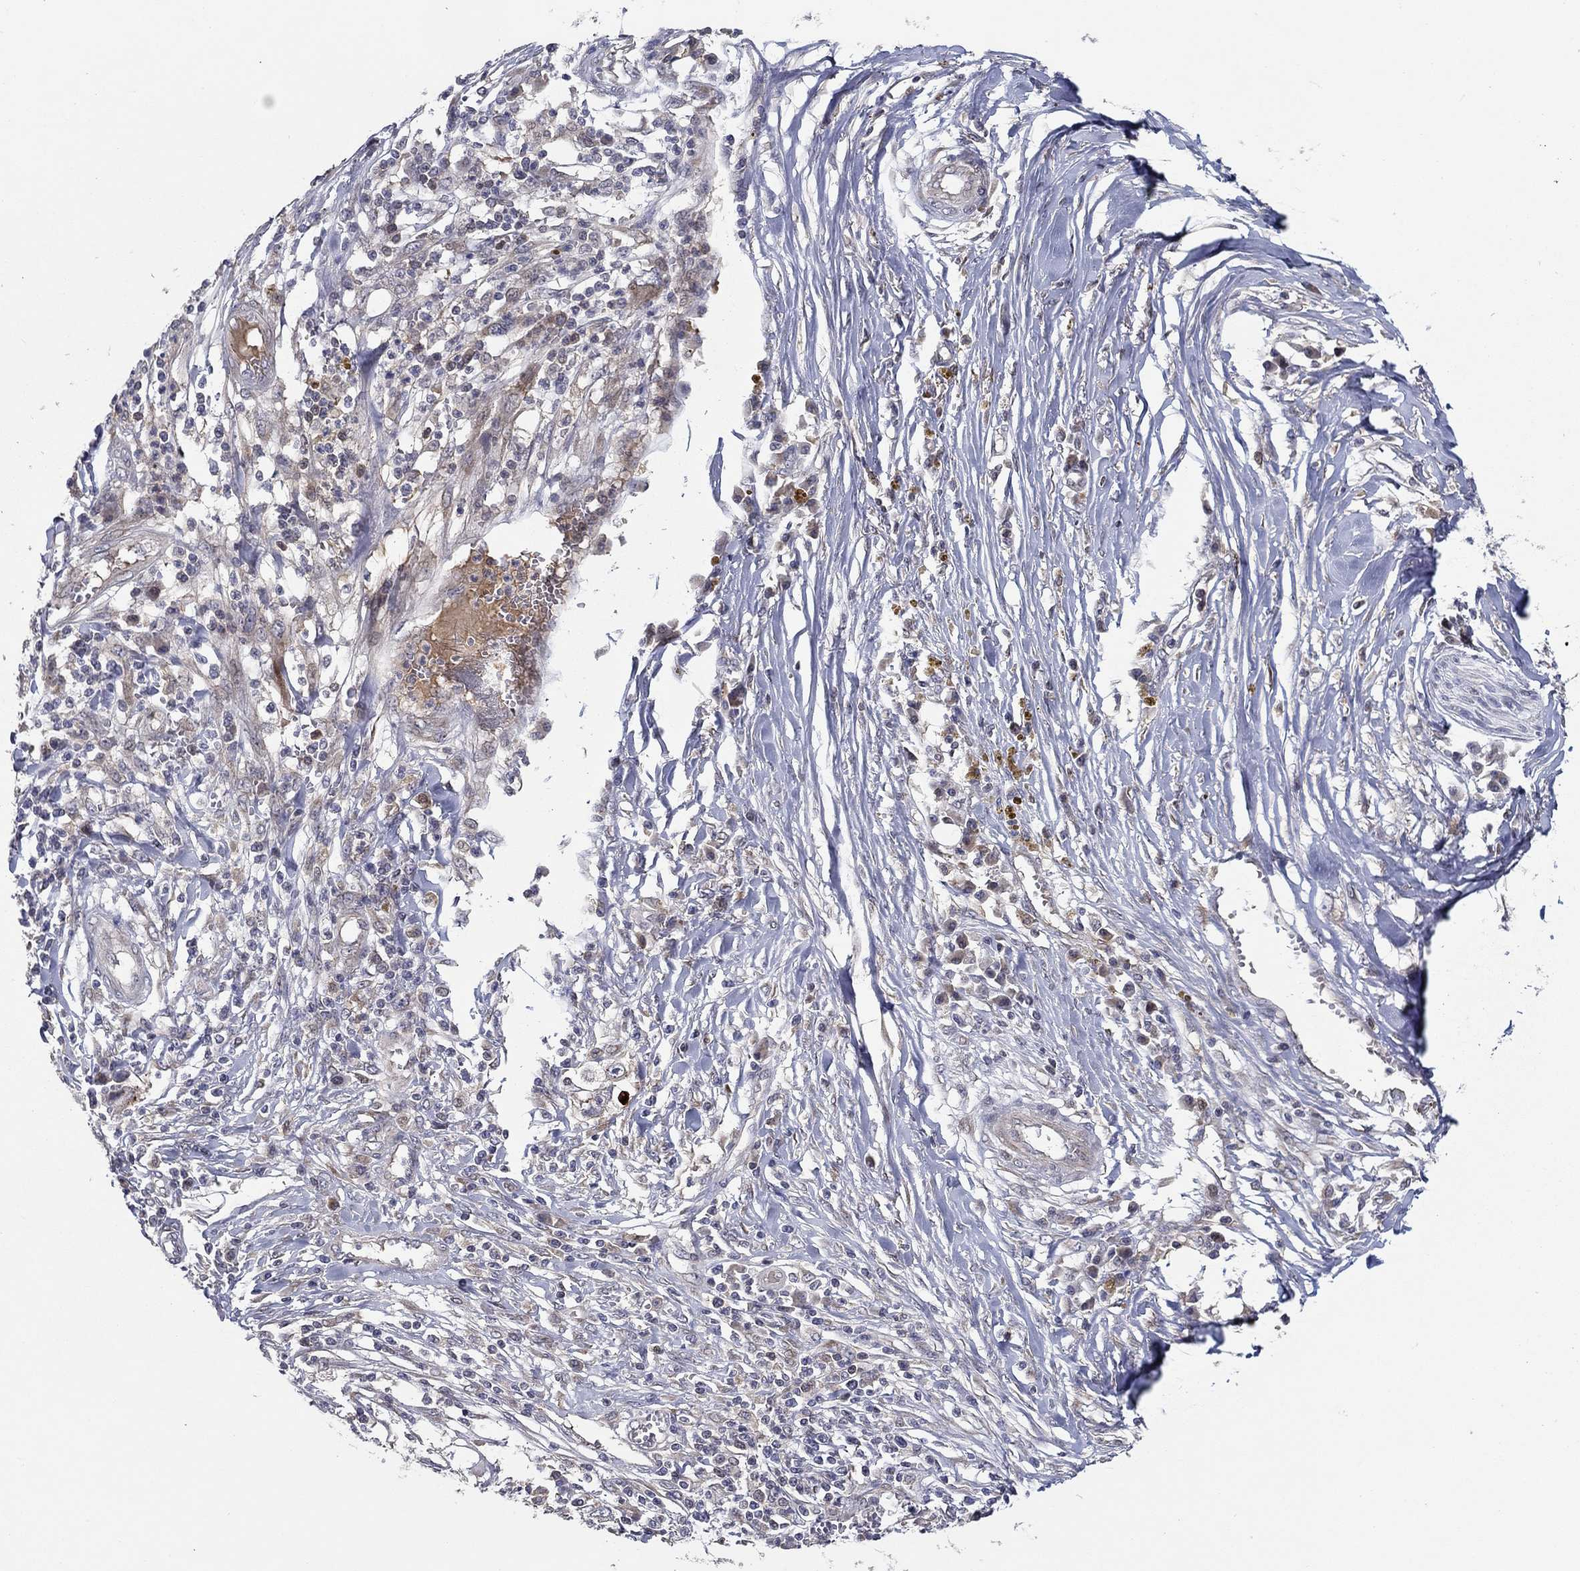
{"staining": {"intensity": "negative", "quantity": "none", "location": "none"}, "tissue": "skin cancer", "cell_type": "Tumor cells", "image_type": "cancer", "snomed": [{"axis": "morphology", "description": "Squamous cell carcinoma, NOS"}, {"axis": "topography", "description": "Skin"}], "caption": "Immunohistochemical staining of squamous cell carcinoma (skin) shows no significant expression in tumor cells.", "gene": "CETN3", "patient": {"sex": "male", "age": 82}}